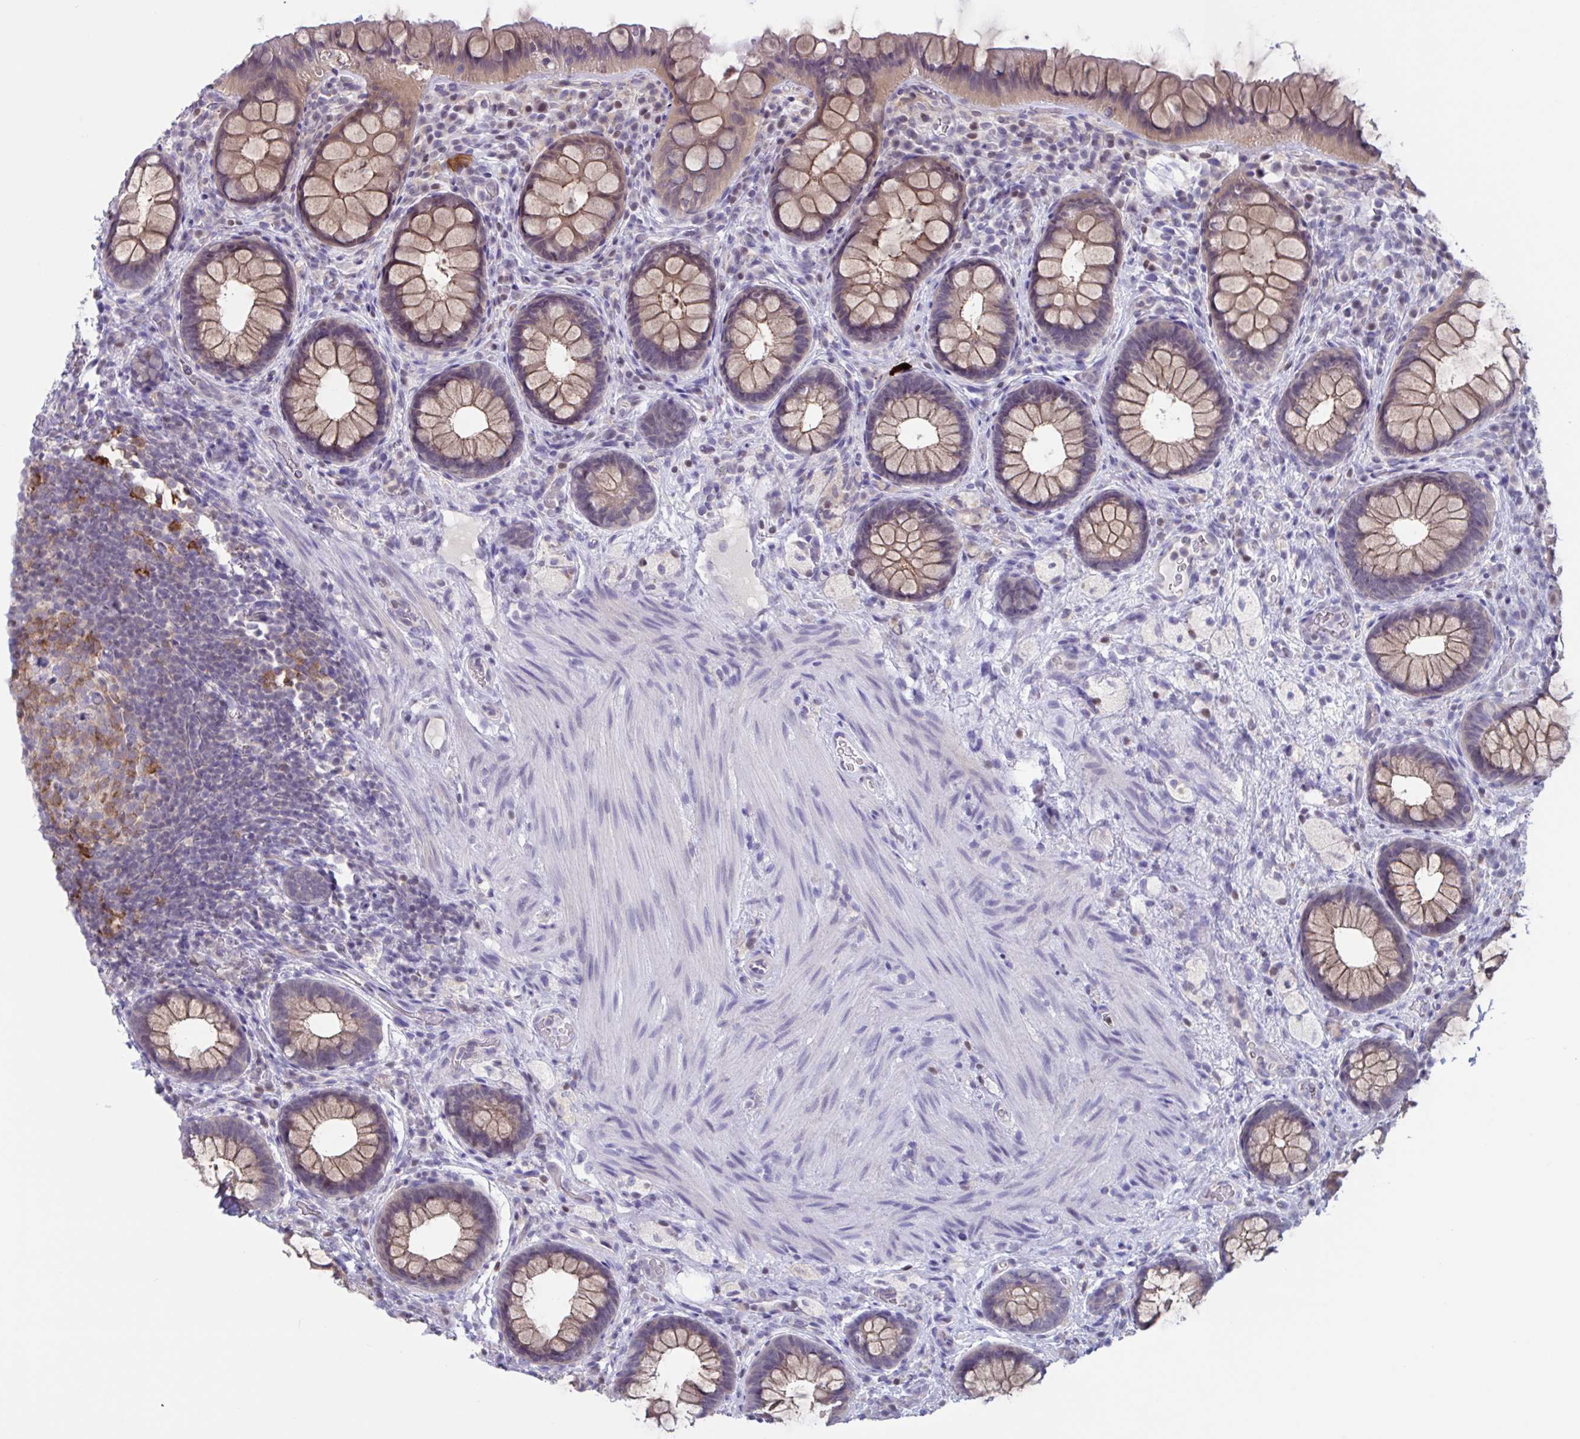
{"staining": {"intensity": "weak", "quantity": ">75%", "location": "cytoplasmic/membranous"}, "tissue": "rectum", "cell_type": "Glandular cells", "image_type": "normal", "snomed": [{"axis": "morphology", "description": "Normal tissue, NOS"}, {"axis": "topography", "description": "Rectum"}], "caption": "Protein staining shows weak cytoplasmic/membranous staining in about >75% of glandular cells in benign rectum. (brown staining indicates protein expression, while blue staining denotes nuclei).", "gene": "SNX11", "patient": {"sex": "female", "age": 69}}